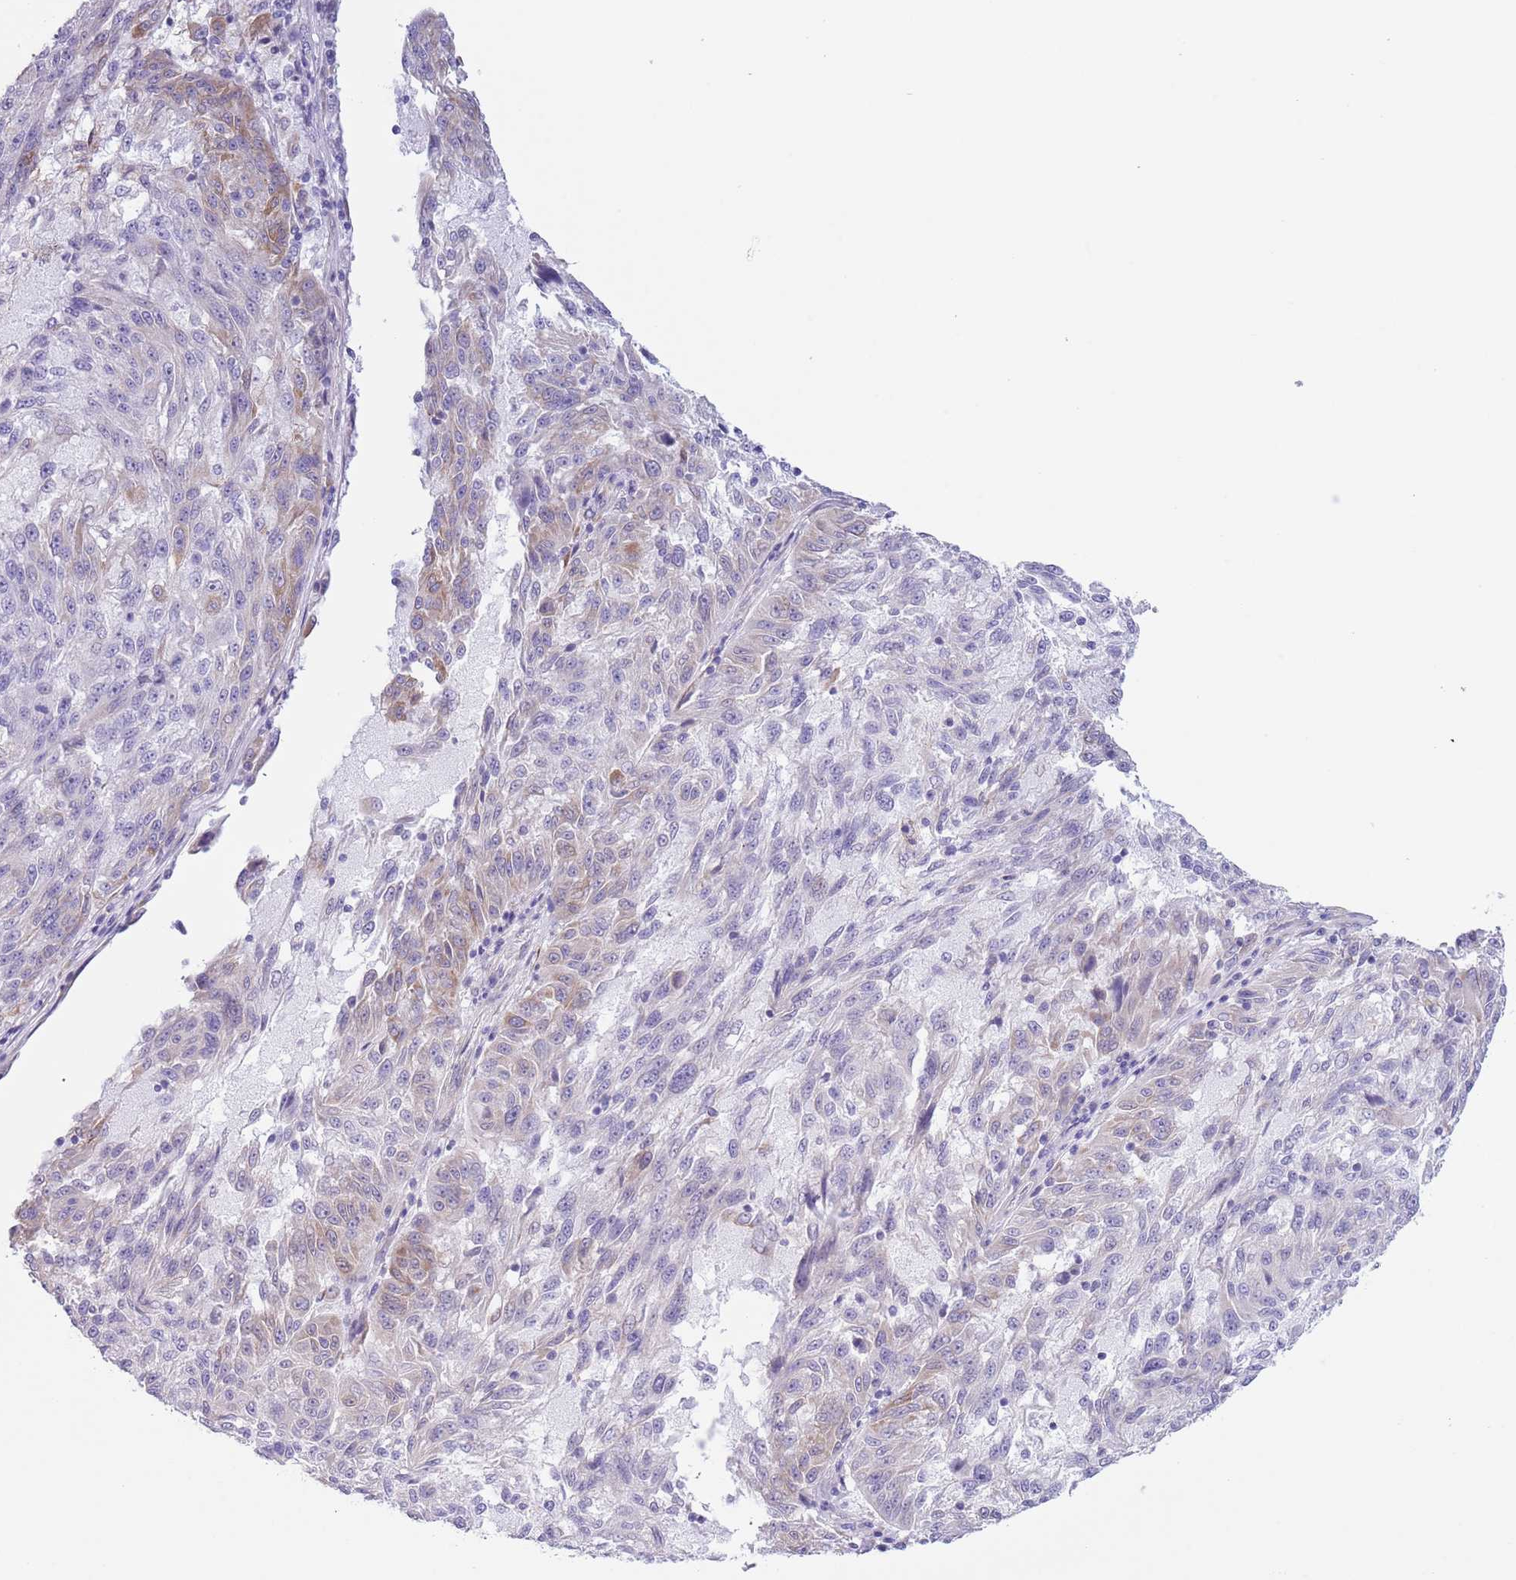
{"staining": {"intensity": "weak", "quantity": "<25%", "location": "cytoplasmic/membranous"}, "tissue": "melanoma", "cell_type": "Tumor cells", "image_type": "cancer", "snomed": [{"axis": "morphology", "description": "Malignant melanoma, NOS"}, {"axis": "topography", "description": "Skin"}], "caption": "High magnification brightfield microscopy of malignant melanoma stained with DAB (brown) and counterstained with hematoxylin (blue): tumor cells show no significant expression. (Stains: DAB (3,3'-diaminobenzidine) immunohistochemistry (IHC) with hematoxylin counter stain, Microscopy: brightfield microscopy at high magnification).", "gene": "RBP3", "patient": {"sex": "male", "age": 53}}